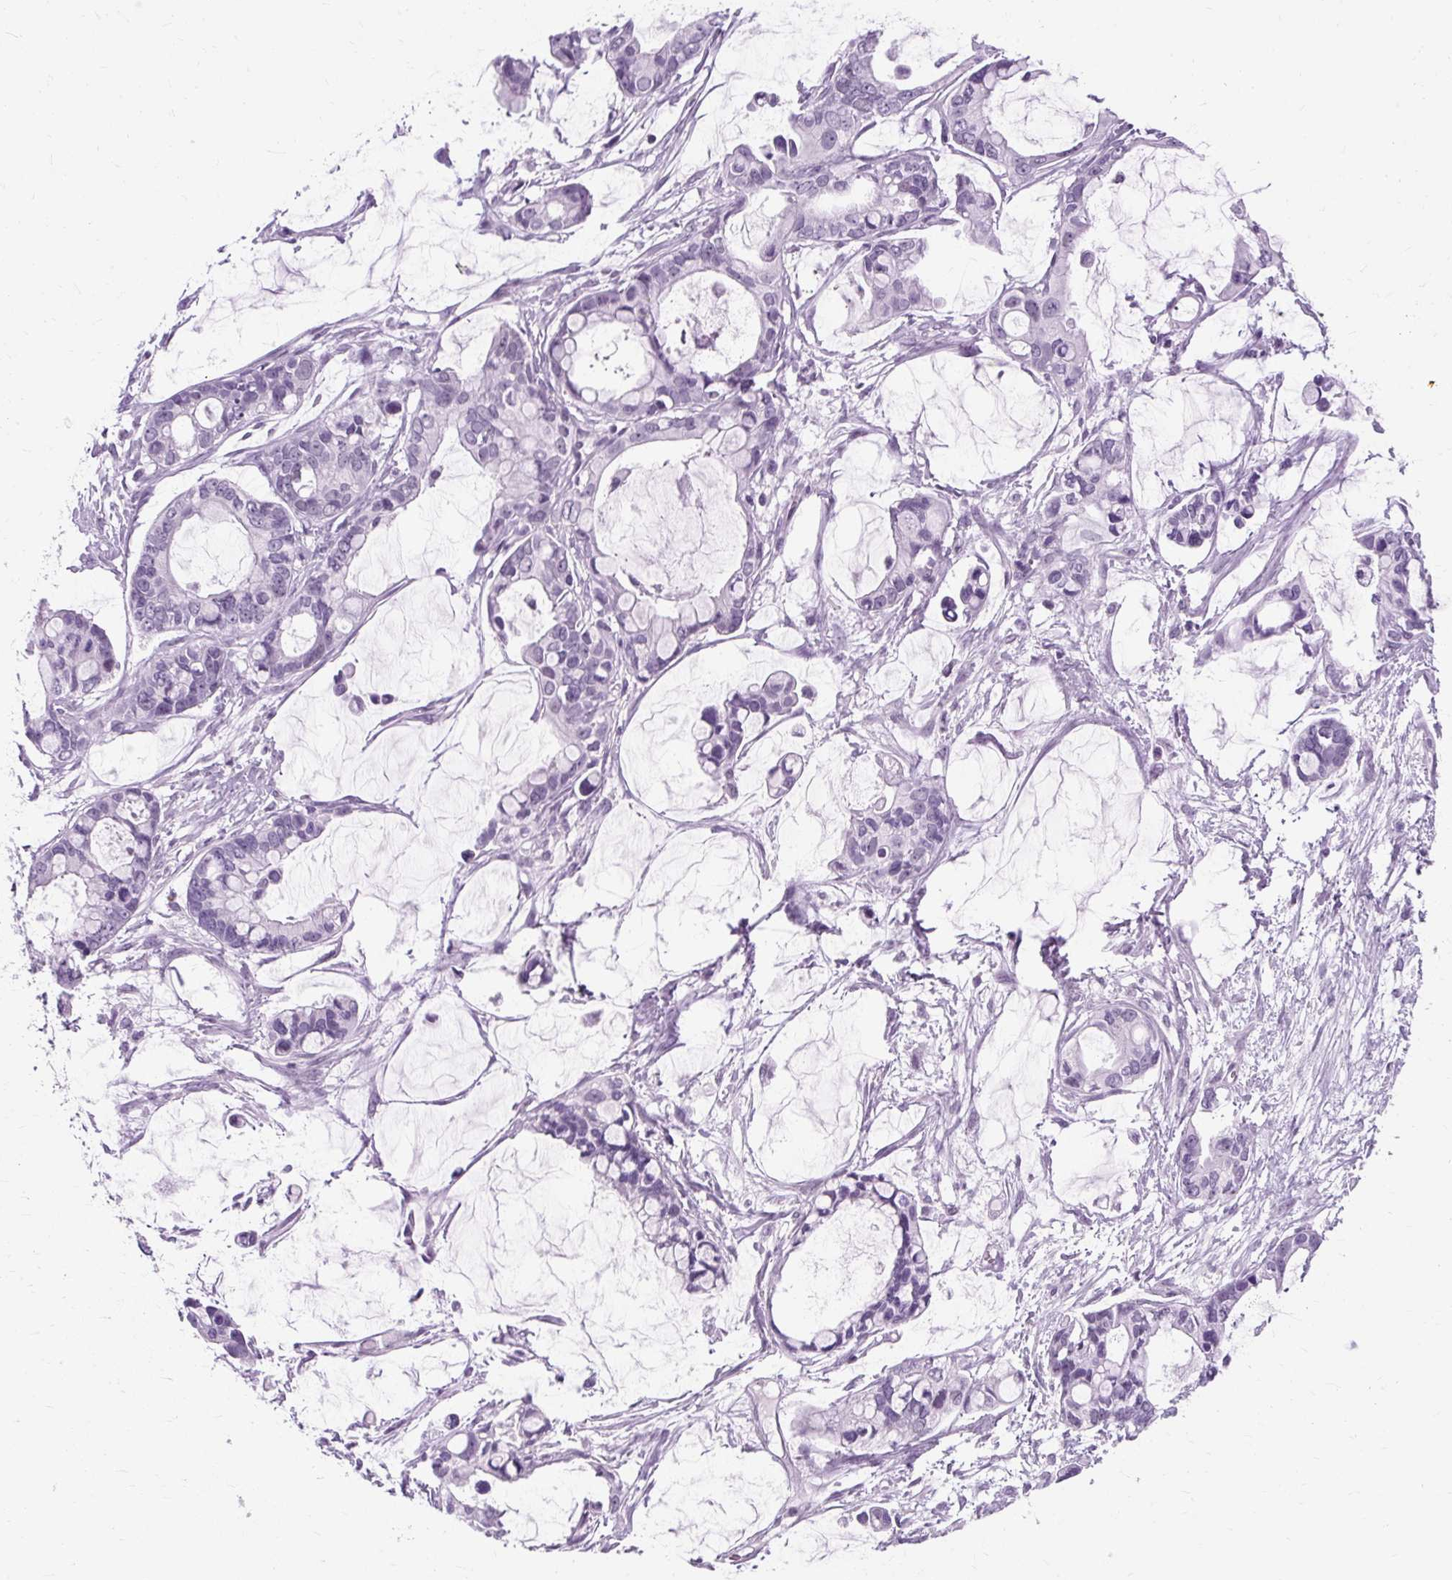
{"staining": {"intensity": "negative", "quantity": "none", "location": "none"}, "tissue": "ovarian cancer", "cell_type": "Tumor cells", "image_type": "cancer", "snomed": [{"axis": "morphology", "description": "Cystadenocarcinoma, mucinous, NOS"}, {"axis": "topography", "description": "Ovary"}], "caption": "Micrograph shows no significant protein positivity in tumor cells of ovarian mucinous cystadenocarcinoma. The staining is performed using DAB (3,3'-diaminobenzidine) brown chromogen with nuclei counter-stained in using hematoxylin.", "gene": "RYBP", "patient": {"sex": "female", "age": 63}}